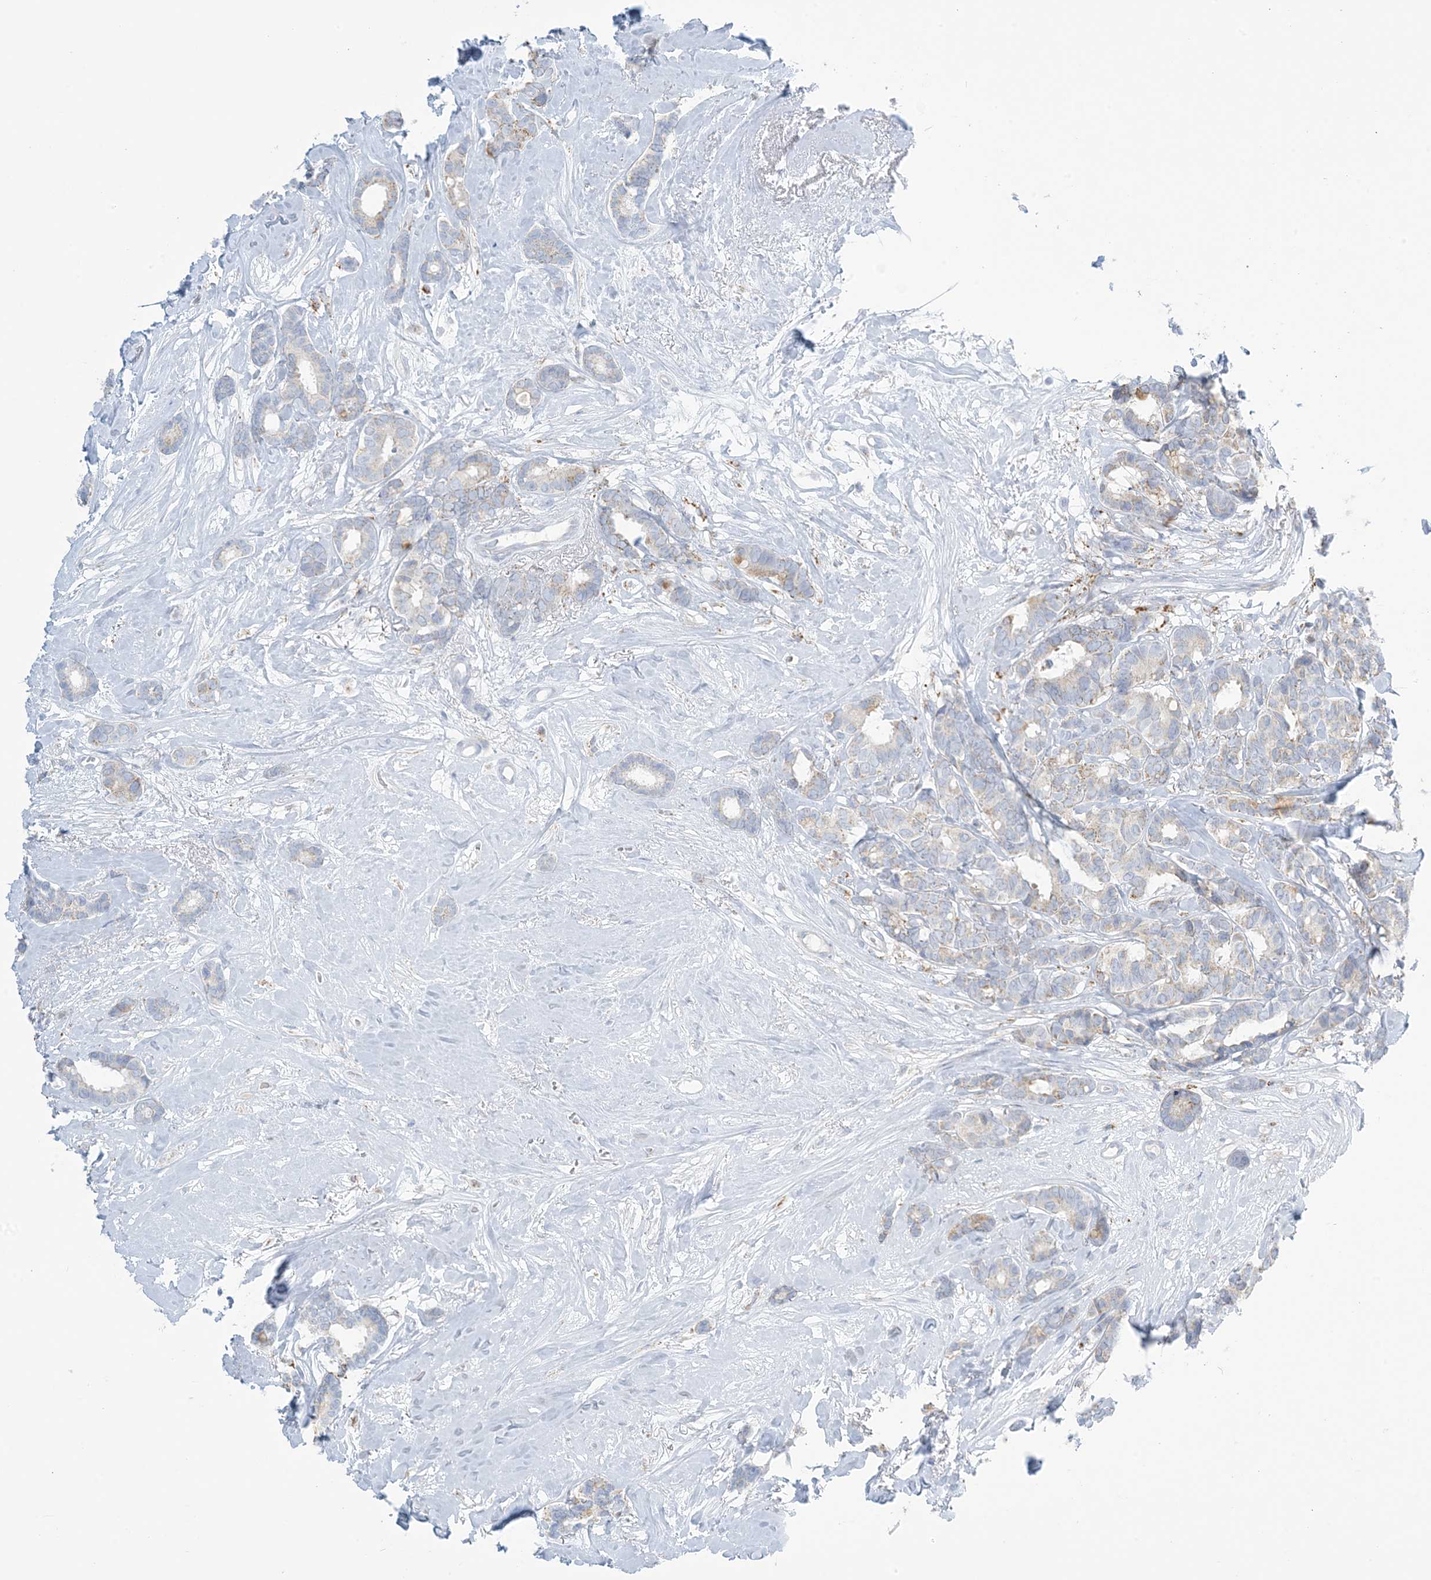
{"staining": {"intensity": "weak", "quantity": "<25%", "location": "cytoplasmic/membranous"}, "tissue": "breast cancer", "cell_type": "Tumor cells", "image_type": "cancer", "snomed": [{"axis": "morphology", "description": "Duct carcinoma"}, {"axis": "topography", "description": "Breast"}], "caption": "IHC photomicrograph of breast cancer (intraductal carcinoma) stained for a protein (brown), which exhibits no positivity in tumor cells.", "gene": "ZDHHC4", "patient": {"sex": "female", "age": 87}}